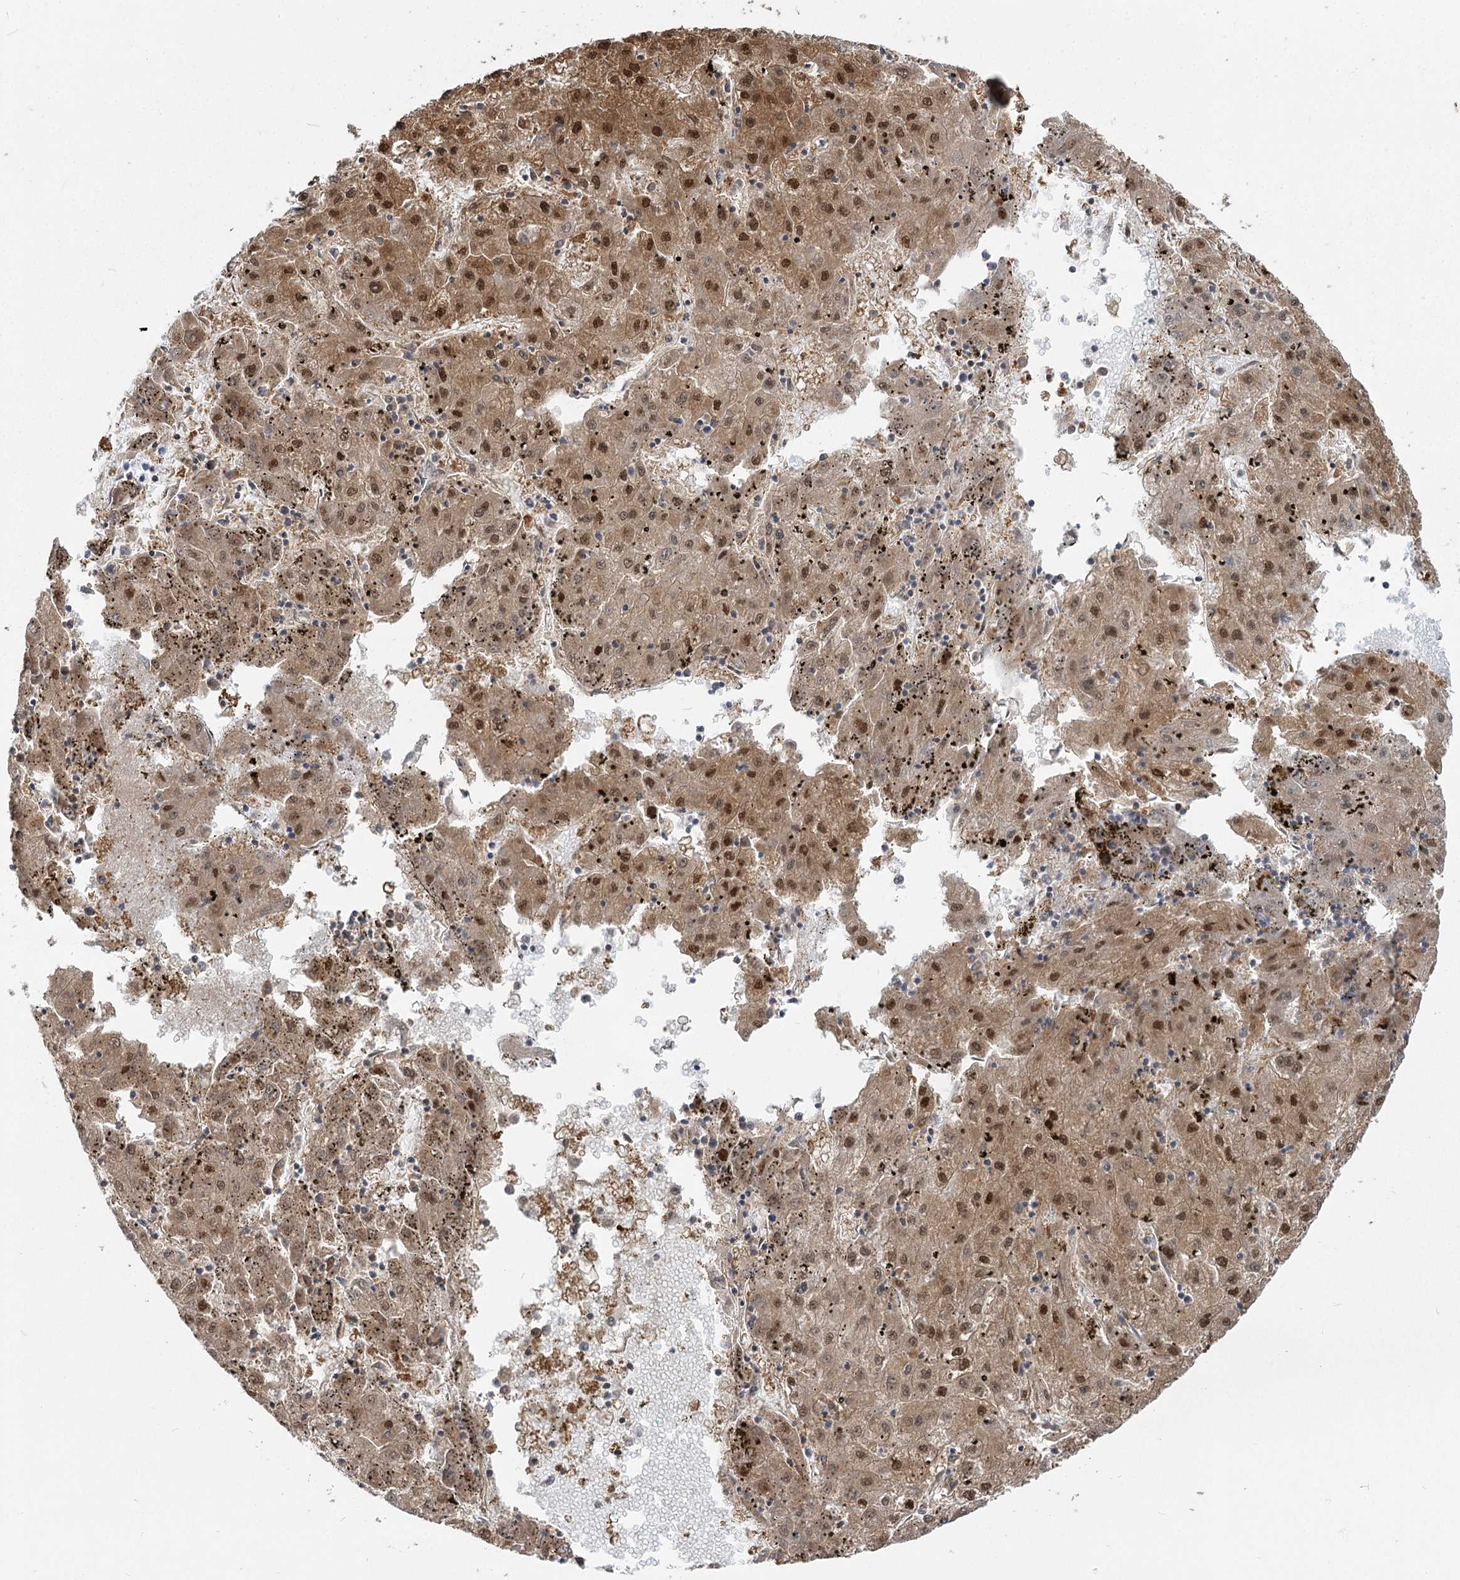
{"staining": {"intensity": "moderate", "quantity": ">75%", "location": "cytoplasmic/membranous,nuclear"}, "tissue": "liver cancer", "cell_type": "Tumor cells", "image_type": "cancer", "snomed": [{"axis": "morphology", "description": "Carcinoma, Hepatocellular, NOS"}, {"axis": "topography", "description": "Liver"}], "caption": "High-power microscopy captured an immunohistochemistry (IHC) photomicrograph of liver cancer, revealing moderate cytoplasmic/membranous and nuclear staining in approximately >75% of tumor cells.", "gene": "THNSL1", "patient": {"sex": "male", "age": 72}}